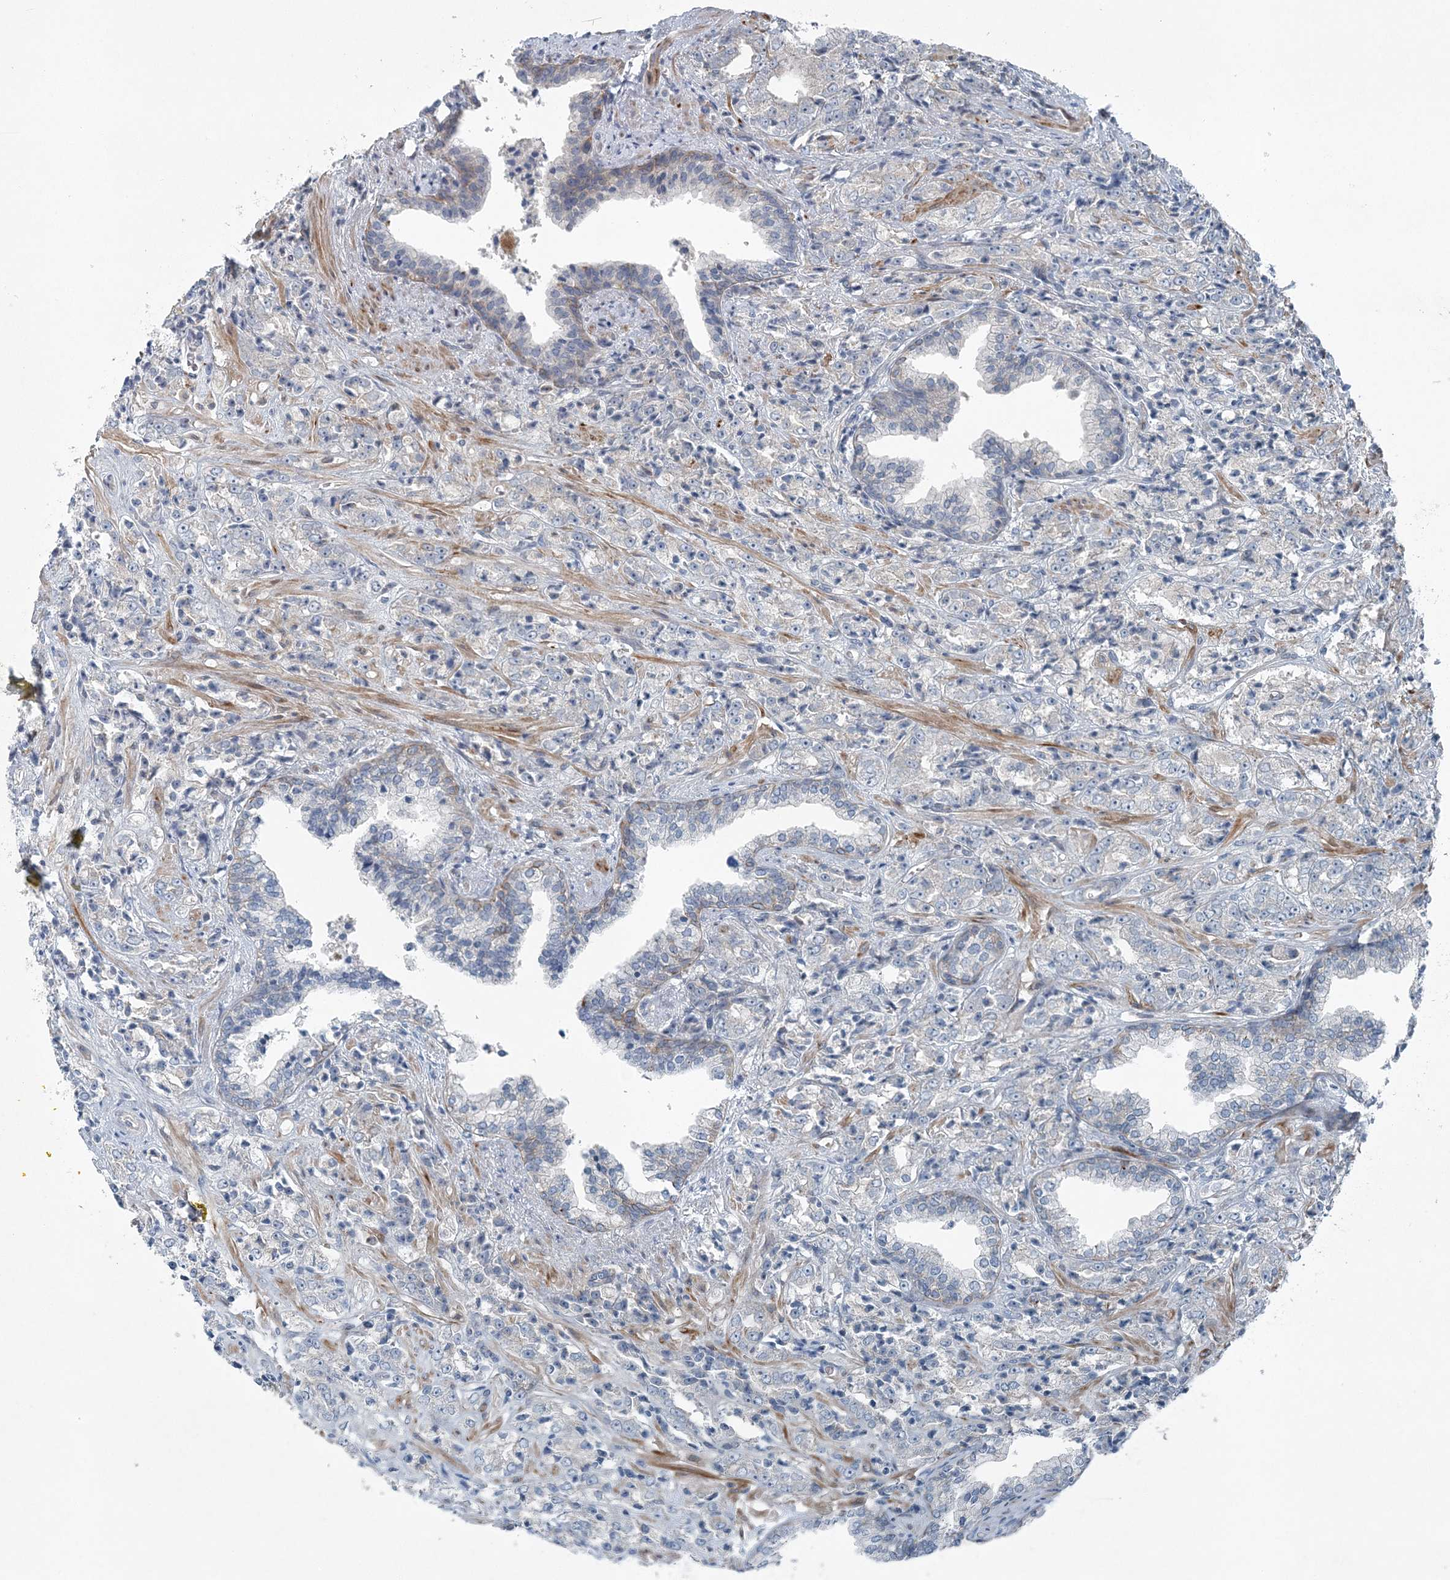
{"staining": {"intensity": "negative", "quantity": "none", "location": "none"}, "tissue": "prostate cancer", "cell_type": "Tumor cells", "image_type": "cancer", "snomed": [{"axis": "morphology", "description": "Adenocarcinoma, High grade"}, {"axis": "topography", "description": "Prostate"}], "caption": "An IHC image of prostate cancer (high-grade adenocarcinoma) is shown. There is no staining in tumor cells of prostate cancer (high-grade adenocarcinoma).", "gene": "KIAA1586", "patient": {"sex": "male", "age": 71}}